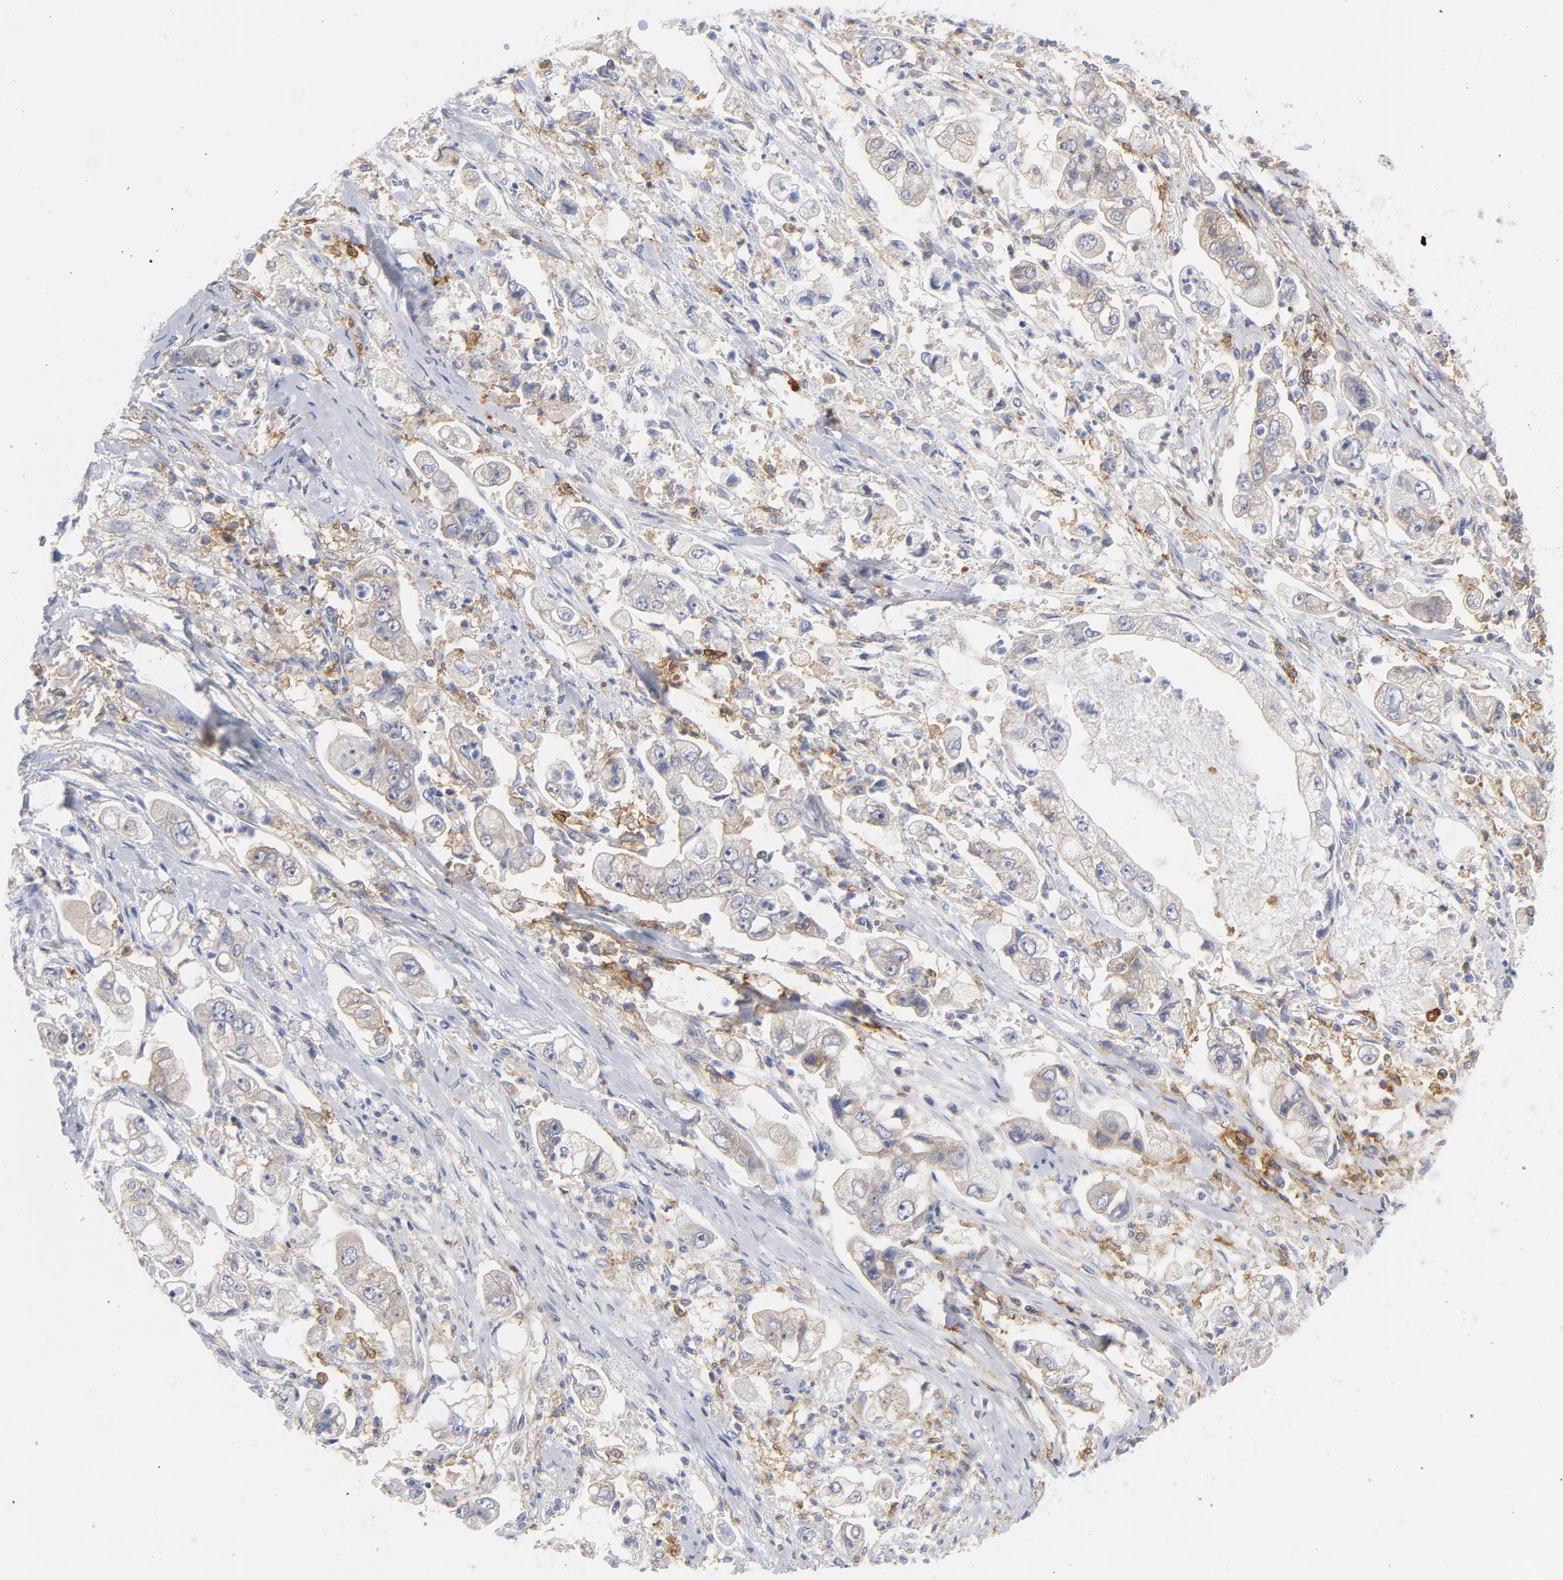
{"staining": {"intensity": "weak", "quantity": "25%-75%", "location": "cytoplasmic/membranous"}, "tissue": "stomach cancer", "cell_type": "Tumor cells", "image_type": "cancer", "snomed": [{"axis": "morphology", "description": "Adenocarcinoma, NOS"}, {"axis": "topography", "description": "Stomach"}], "caption": "Human stomach cancer stained with a brown dye exhibits weak cytoplasmic/membranous positive expression in about 25%-75% of tumor cells.", "gene": "CD86", "patient": {"sex": "male", "age": 62}}